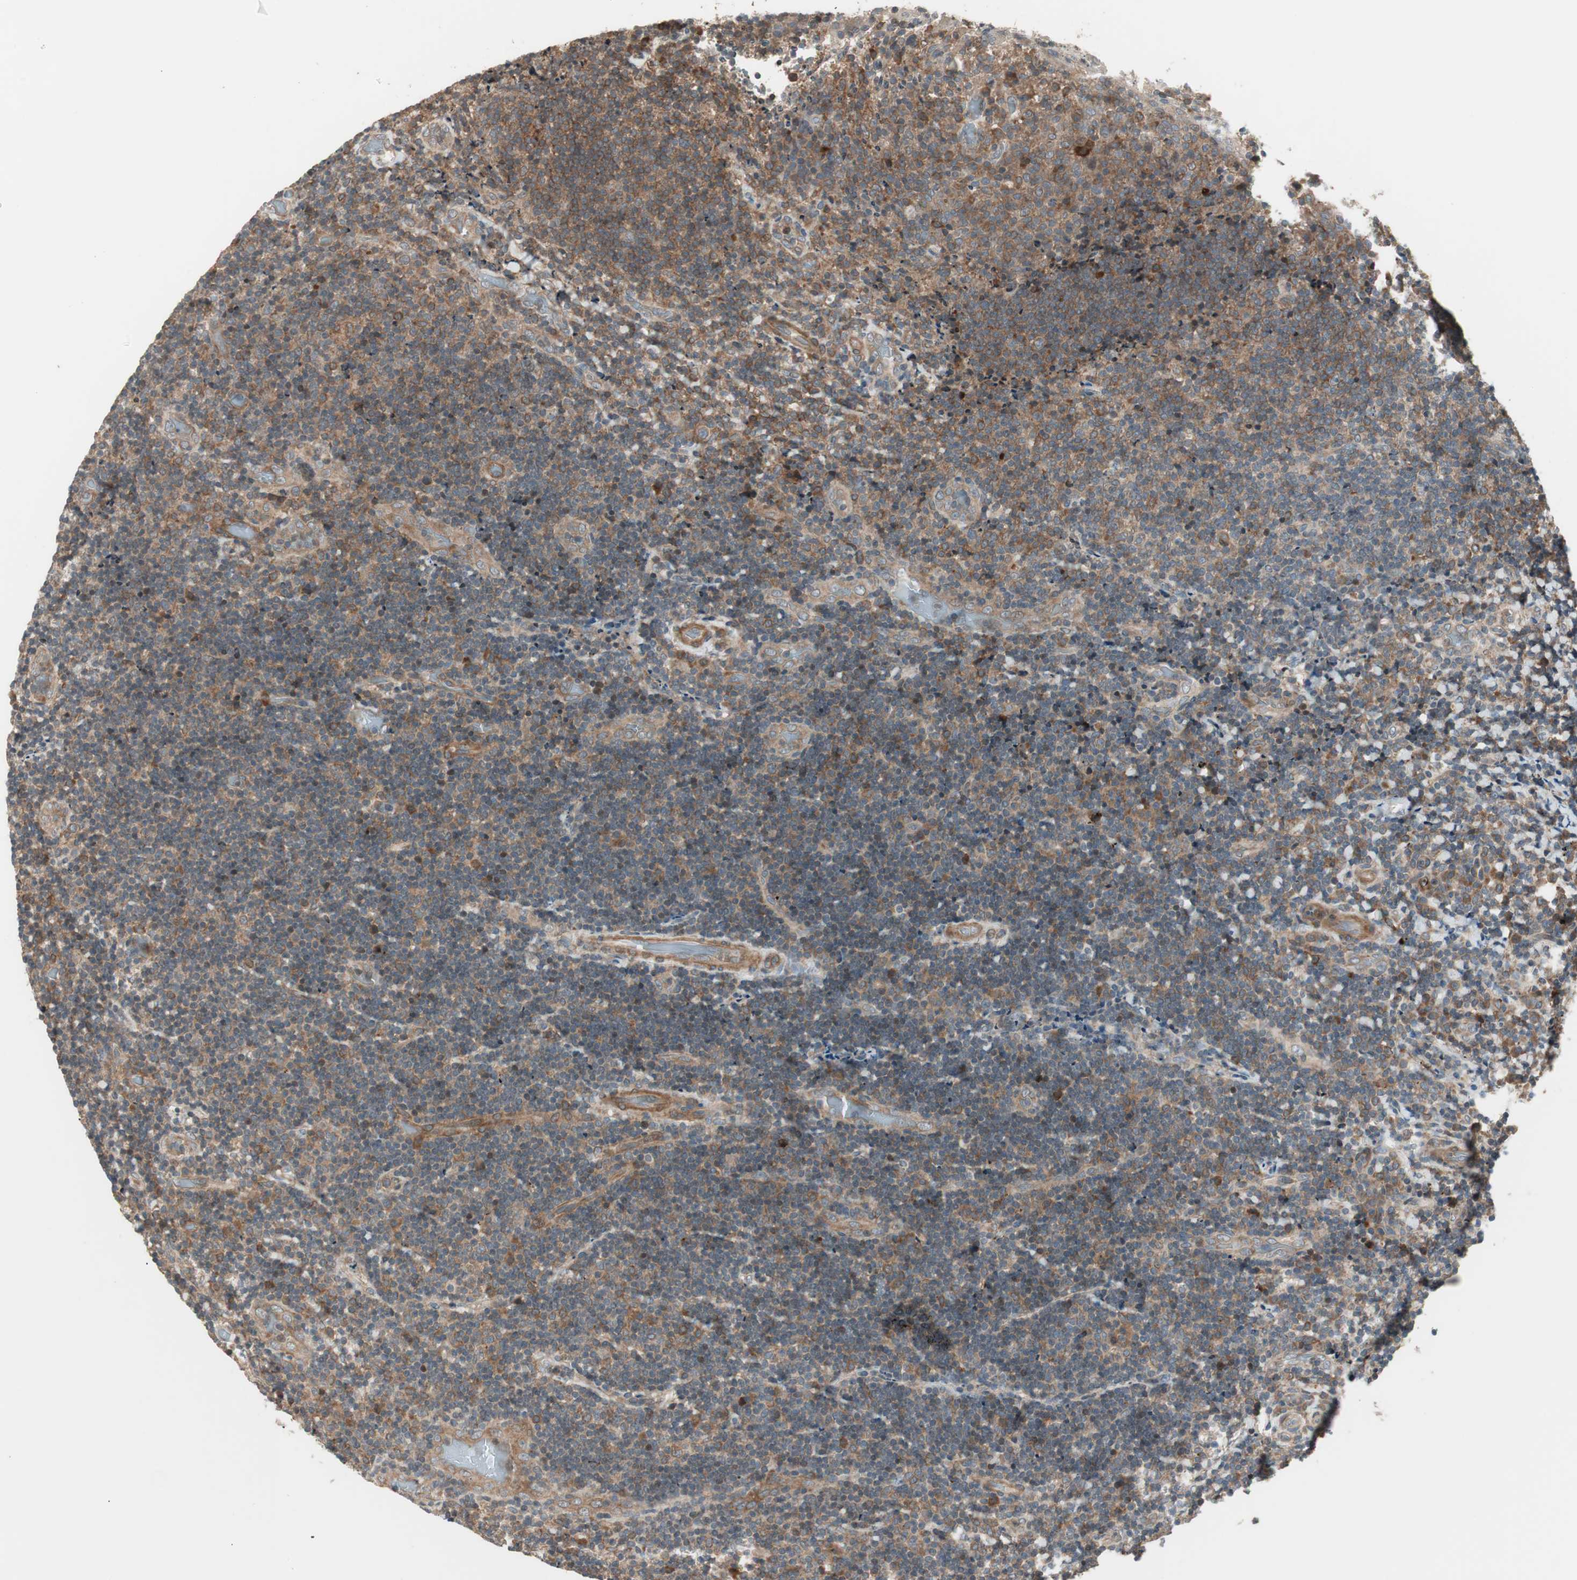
{"staining": {"intensity": "weak", "quantity": "25%-75%", "location": "cytoplasmic/membranous"}, "tissue": "lymphoma", "cell_type": "Tumor cells", "image_type": "cancer", "snomed": [{"axis": "morphology", "description": "Malignant lymphoma, non-Hodgkin's type, High grade"}, {"axis": "topography", "description": "Tonsil"}], "caption": "The immunohistochemical stain highlights weak cytoplasmic/membranous staining in tumor cells of lymphoma tissue. The protein of interest is stained brown, and the nuclei are stained in blue (DAB (3,3'-diaminobenzidine) IHC with brightfield microscopy, high magnification).", "gene": "SFRP1", "patient": {"sex": "female", "age": 36}}